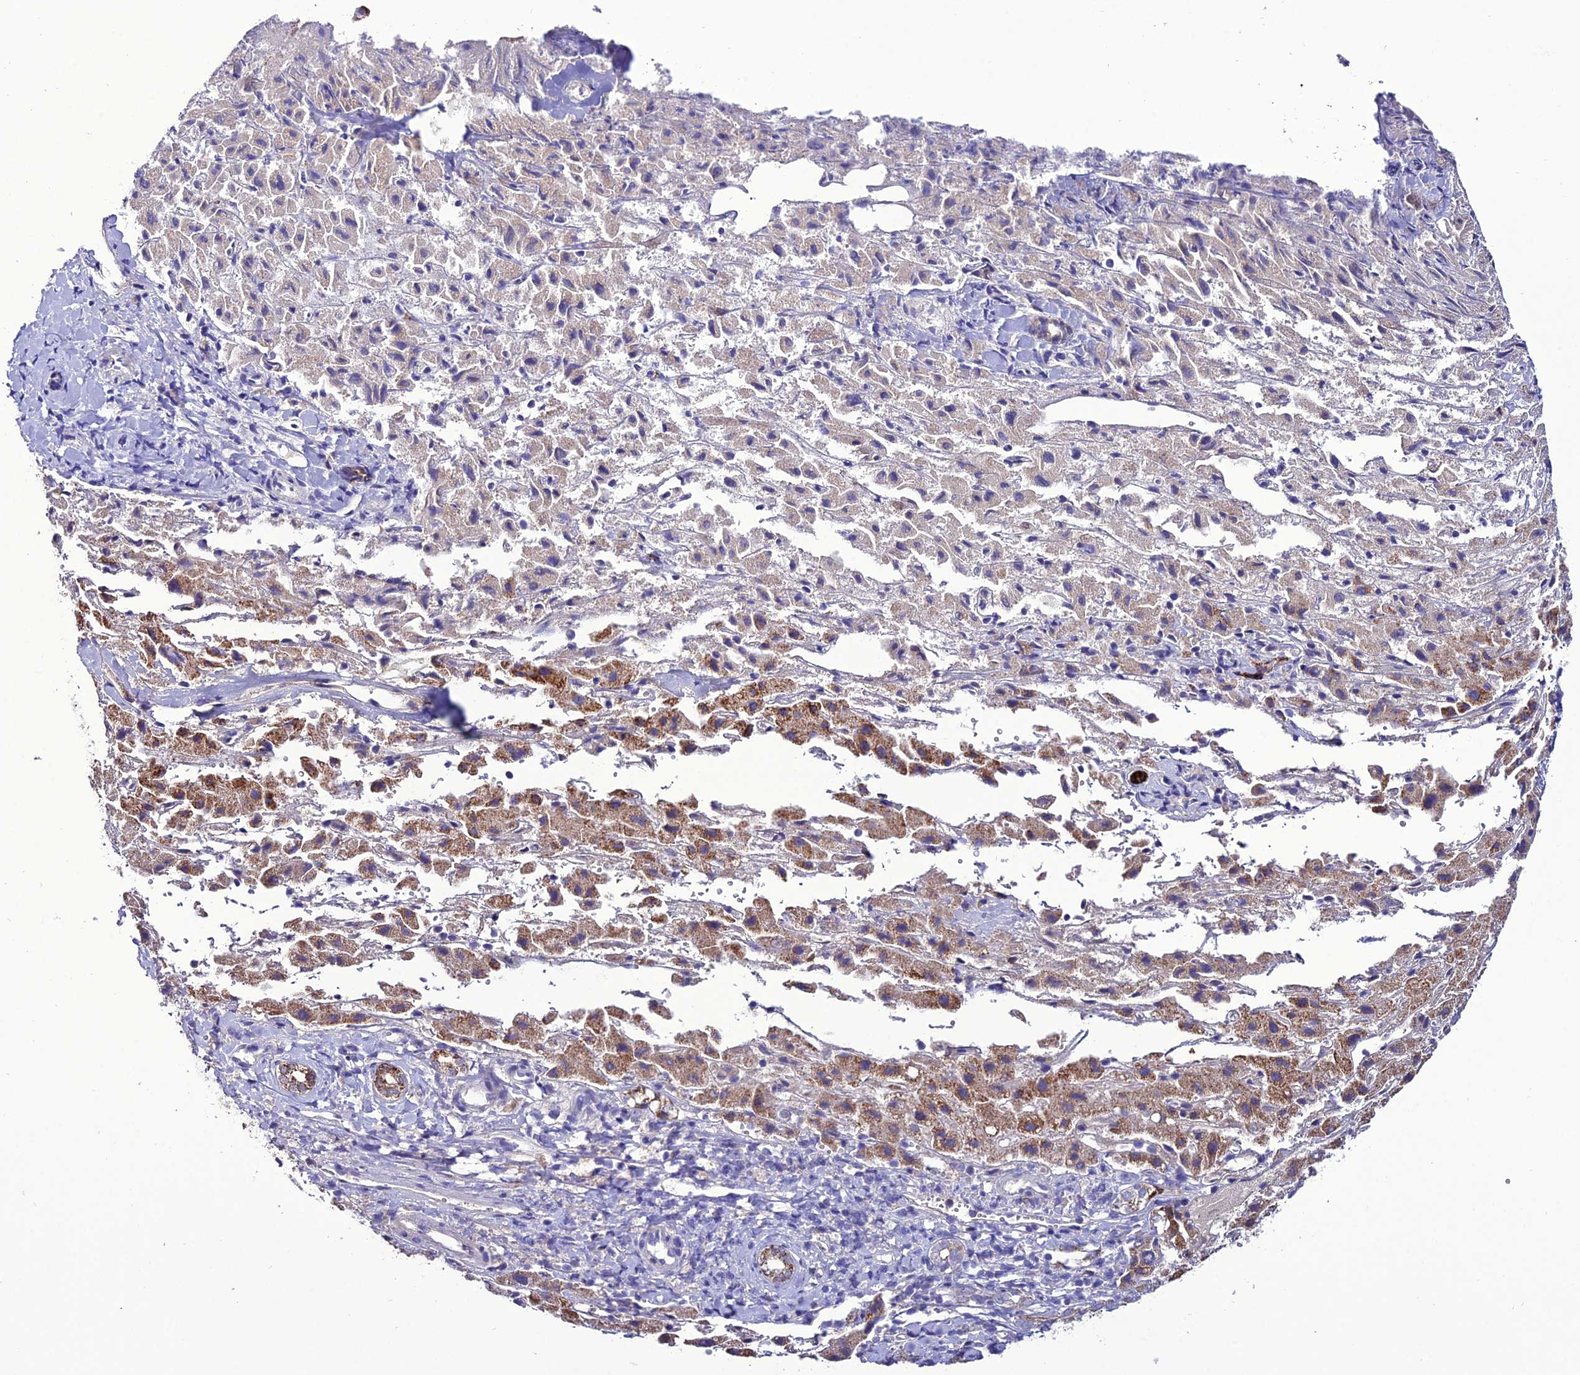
{"staining": {"intensity": "moderate", "quantity": "25%-75%", "location": "cytoplasmic/membranous"}, "tissue": "liver cancer", "cell_type": "Tumor cells", "image_type": "cancer", "snomed": [{"axis": "morphology", "description": "Carcinoma, Hepatocellular, NOS"}, {"axis": "topography", "description": "Liver"}], "caption": "Moderate cytoplasmic/membranous expression for a protein is present in approximately 25%-75% of tumor cells of liver cancer (hepatocellular carcinoma) using immunohistochemistry (IHC).", "gene": "HOGA1", "patient": {"sex": "female", "age": 58}}